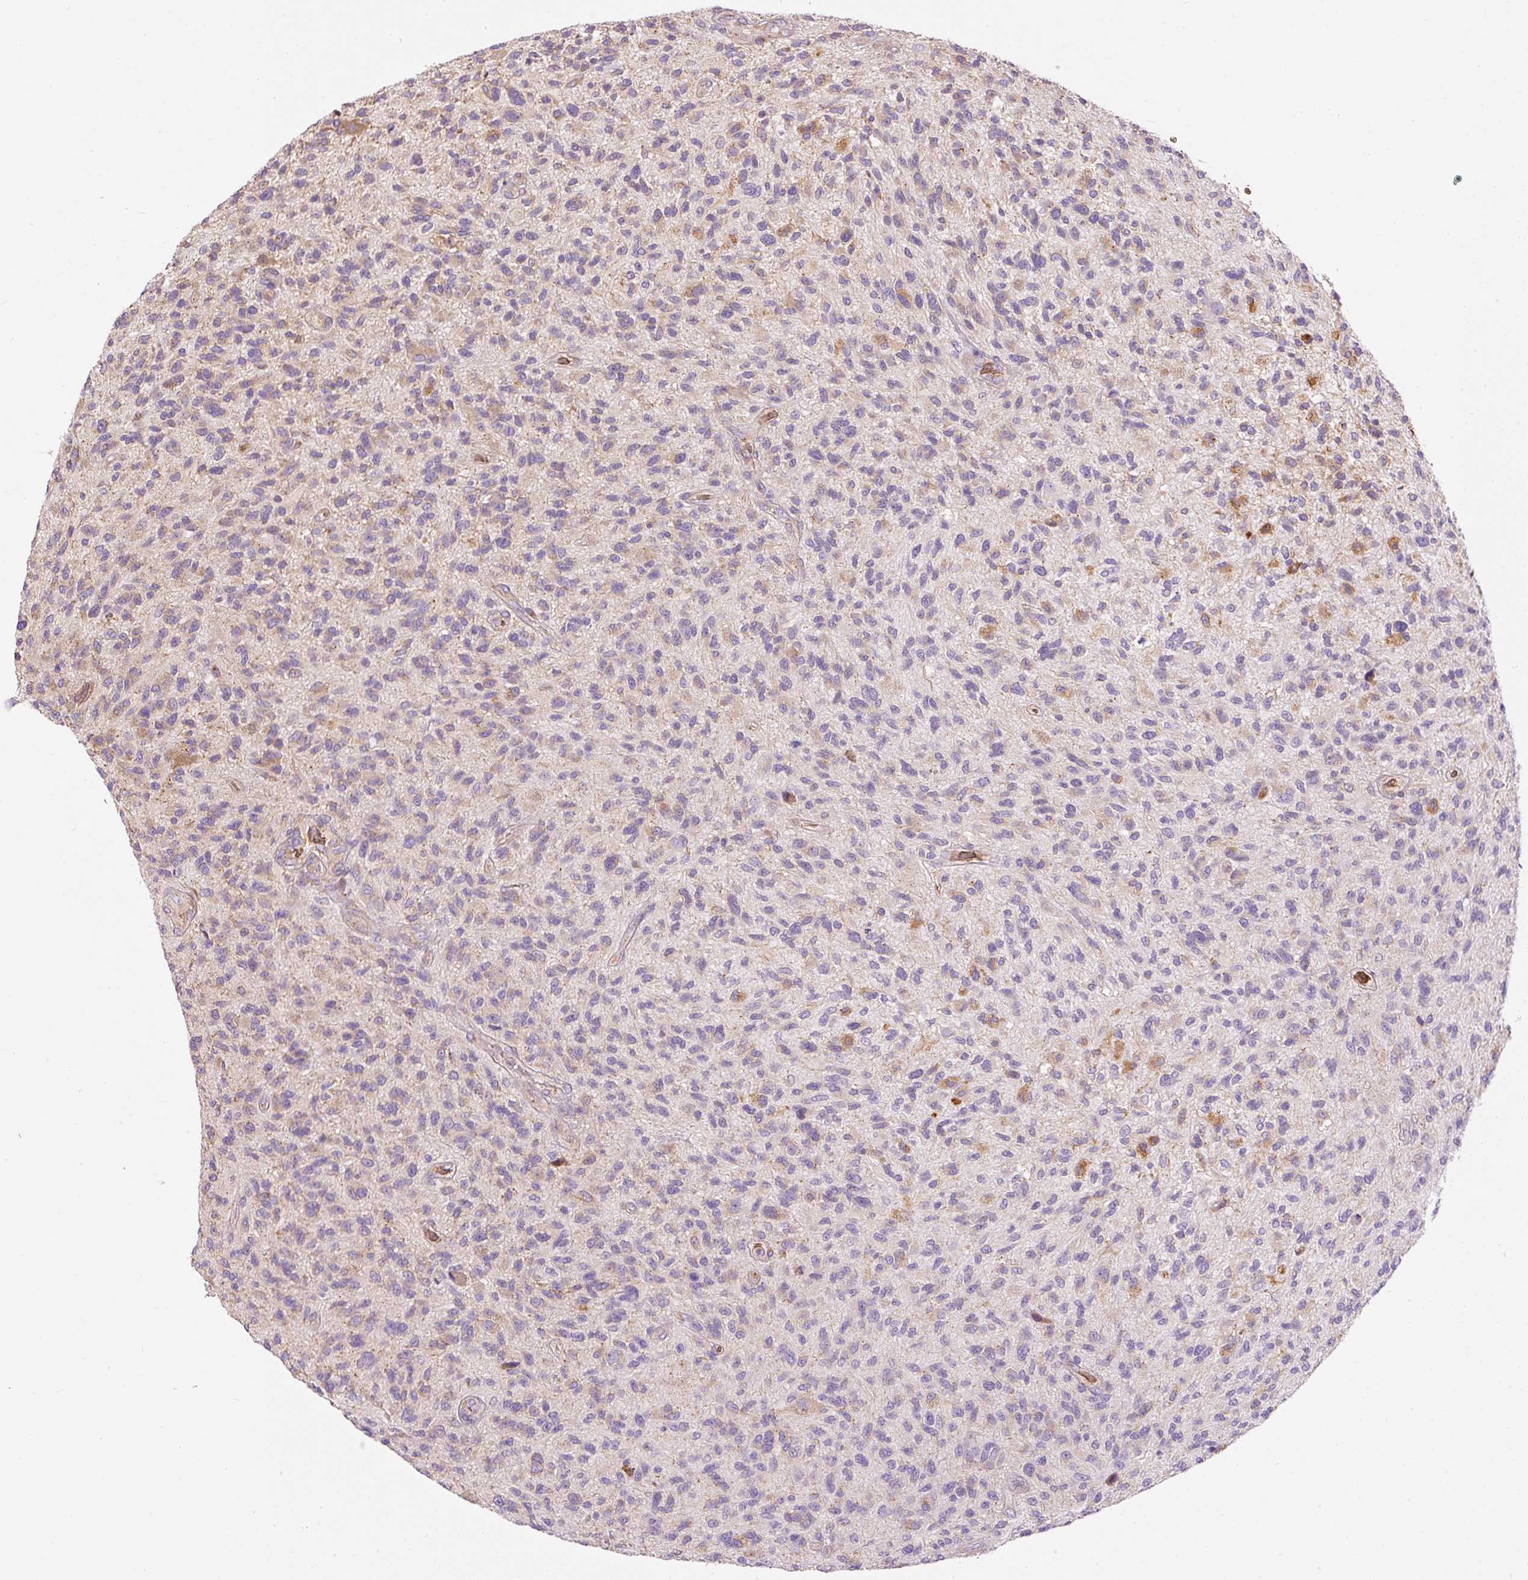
{"staining": {"intensity": "moderate", "quantity": "<25%", "location": "cytoplasmic/membranous"}, "tissue": "glioma", "cell_type": "Tumor cells", "image_type": "cancer", "snomed": [{"axis": "morphology", "description": "Glioma, malignant, High grade"}, {"axis": "topography", "description": "Brain"}], "caption": "A low amount of moderate cytoplasmic/membranous expression is identified in approximately <25% of tumor cells in glioma tissue.", "gene": "PRRC2A", "patient": {"sex": "male", "age": 47}}